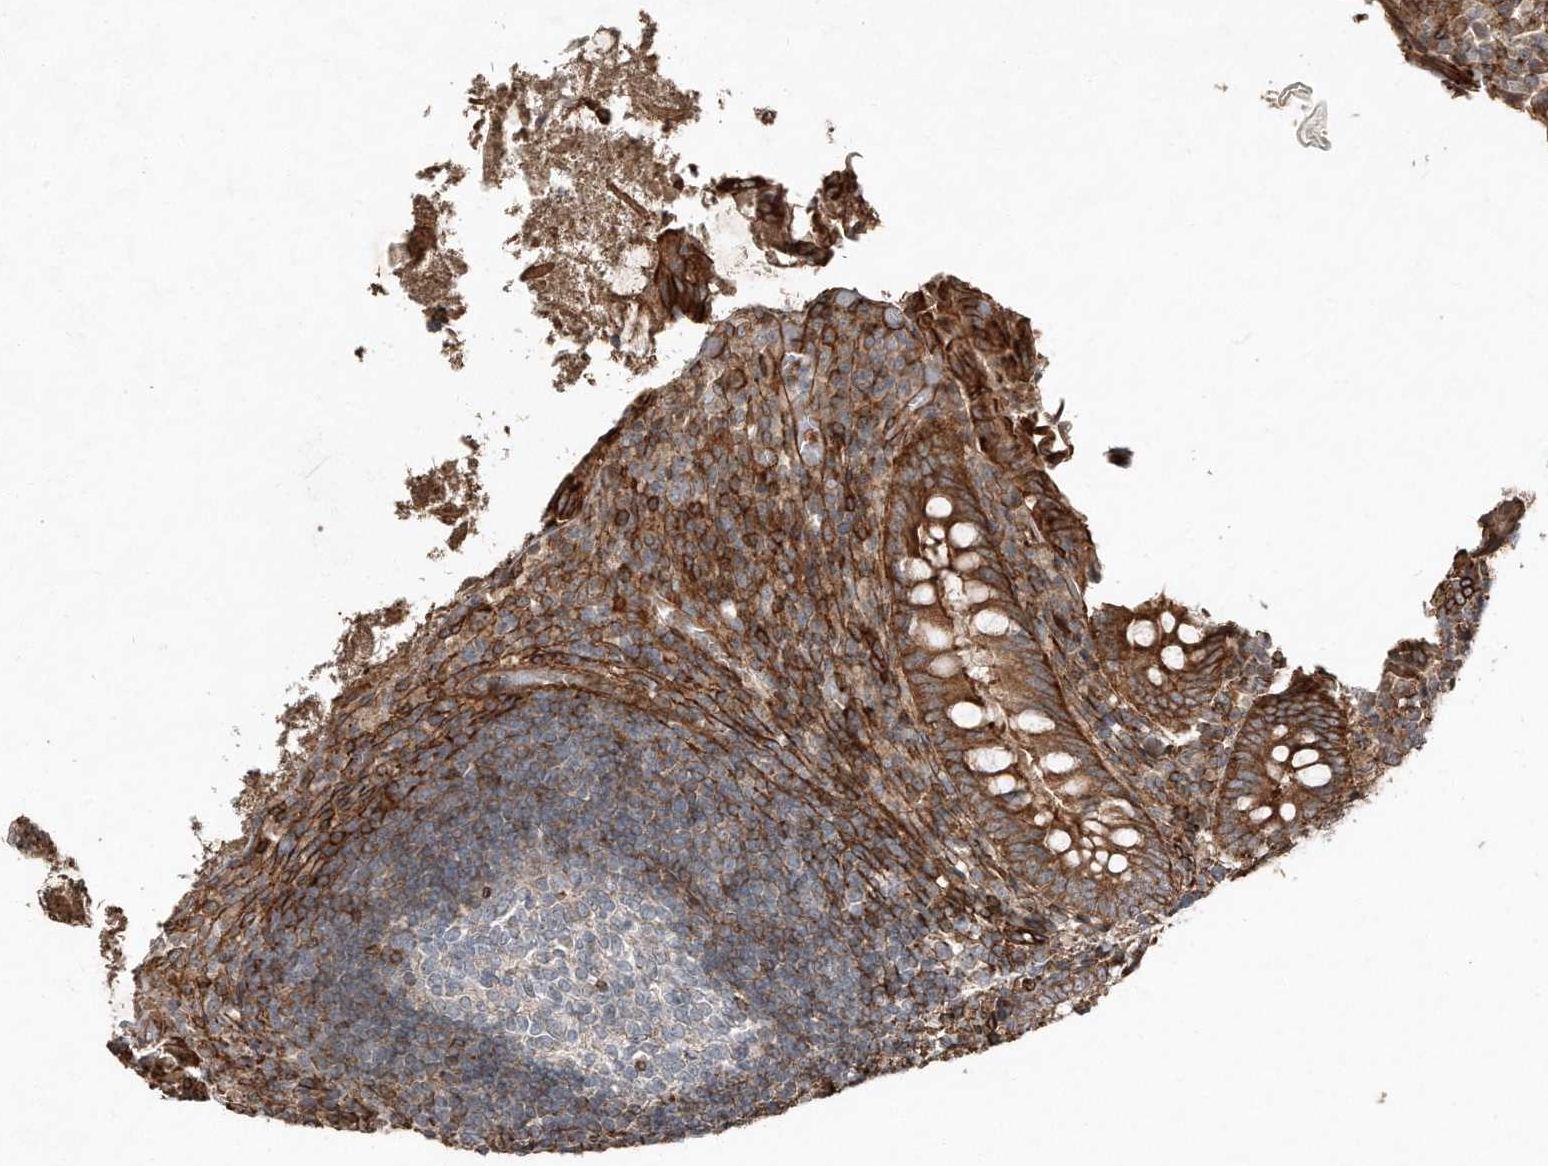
{"staining": {"intensity": "moderate", "quantity": ">75%", "location": "cytoplasmic/membranous"}, "tissue": "appendix", "cell_type": "Glandular cells", "image_type": "normal", "snomed": [{"axis": "morphology", "description": "Normal tissue, NOS"}, {"axis": "topography", "description": "Appendix"}], "caption": "An immunohistochemistry micrograph of normal tissue is shown. Protein staining in brown highlights moderate cytoplasmic/membranous positivity in appendix within glandular cells.", "gene": "SNAP47", "patient": {"sex": "female", "age": 17}}